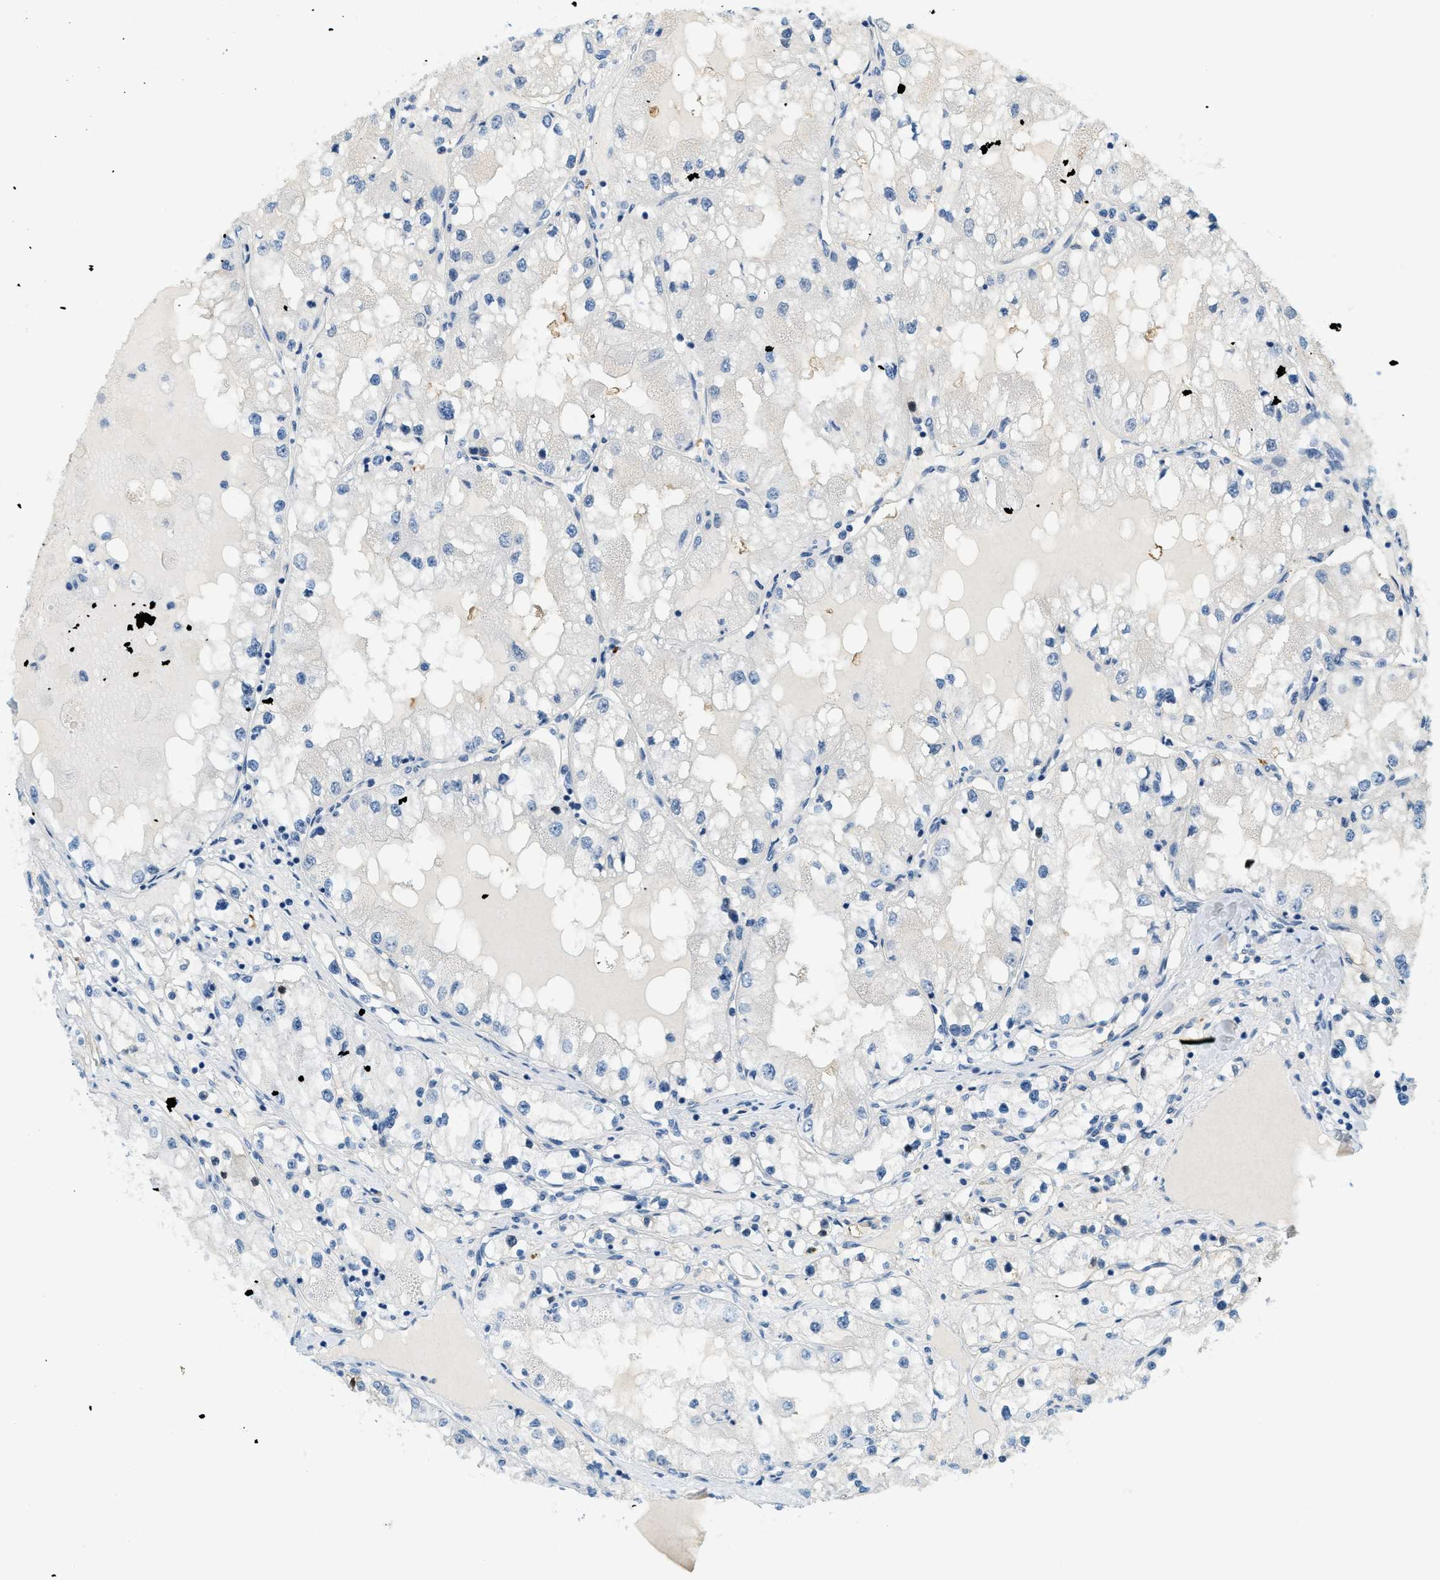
{"staining": {"intensity": "negative", "quantity": "none", "location": "none"}, "tissue": "renal cancer", "cell_type": "Tumor cells", "image_type": "cancer", "snomed": [{"axis": "morphology", "description": "Adenocarcinoma, NOS"}, {"axis": "topography", "description": "Kidney"}], "caption": "Tumor cells are negative for protein expression in human renal adenocarcinoma. Nuclei are stained in blue.", "gene": "CYP4X1", "patient": {"sex": "male", "age": 68}}